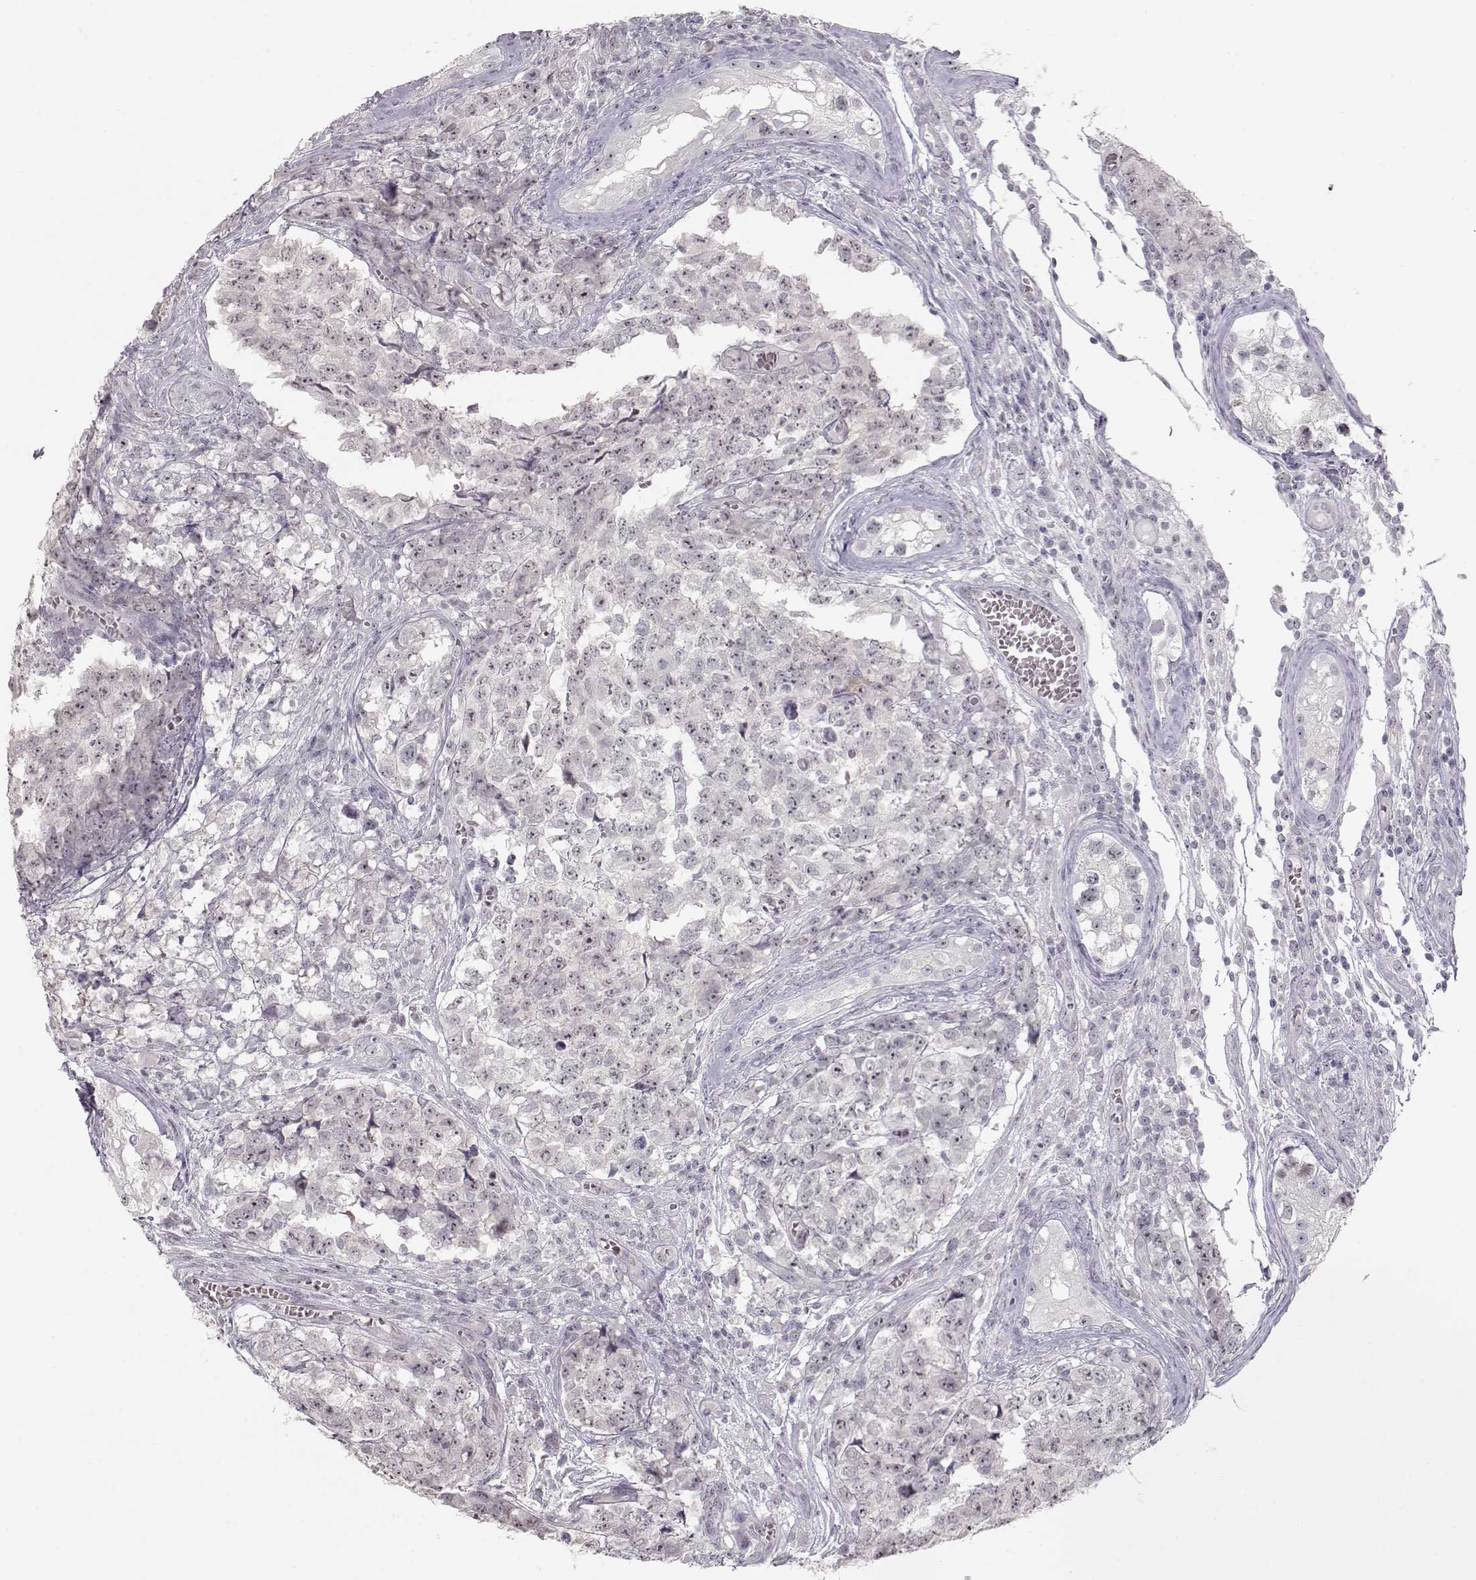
{"staining": {"intensity": "negative", "quantity": "none", "location": "none"}, "tissue": "testis cancer", "cell_type": "Tumor cells", "image_type": "cancer", "snomed": [{"axis": "morphology", "description": "Carcinoma, Embryonal, NOS"}, {"axis": "topography", "description": "Testis"}], "caption": "A high-resolution micrograph shows IHC staining of testis cancer, which demonstrates no significant positivity in tumor cells.", "gene": "FAM205A", "patient": {"sex": "male", "age": 23}}